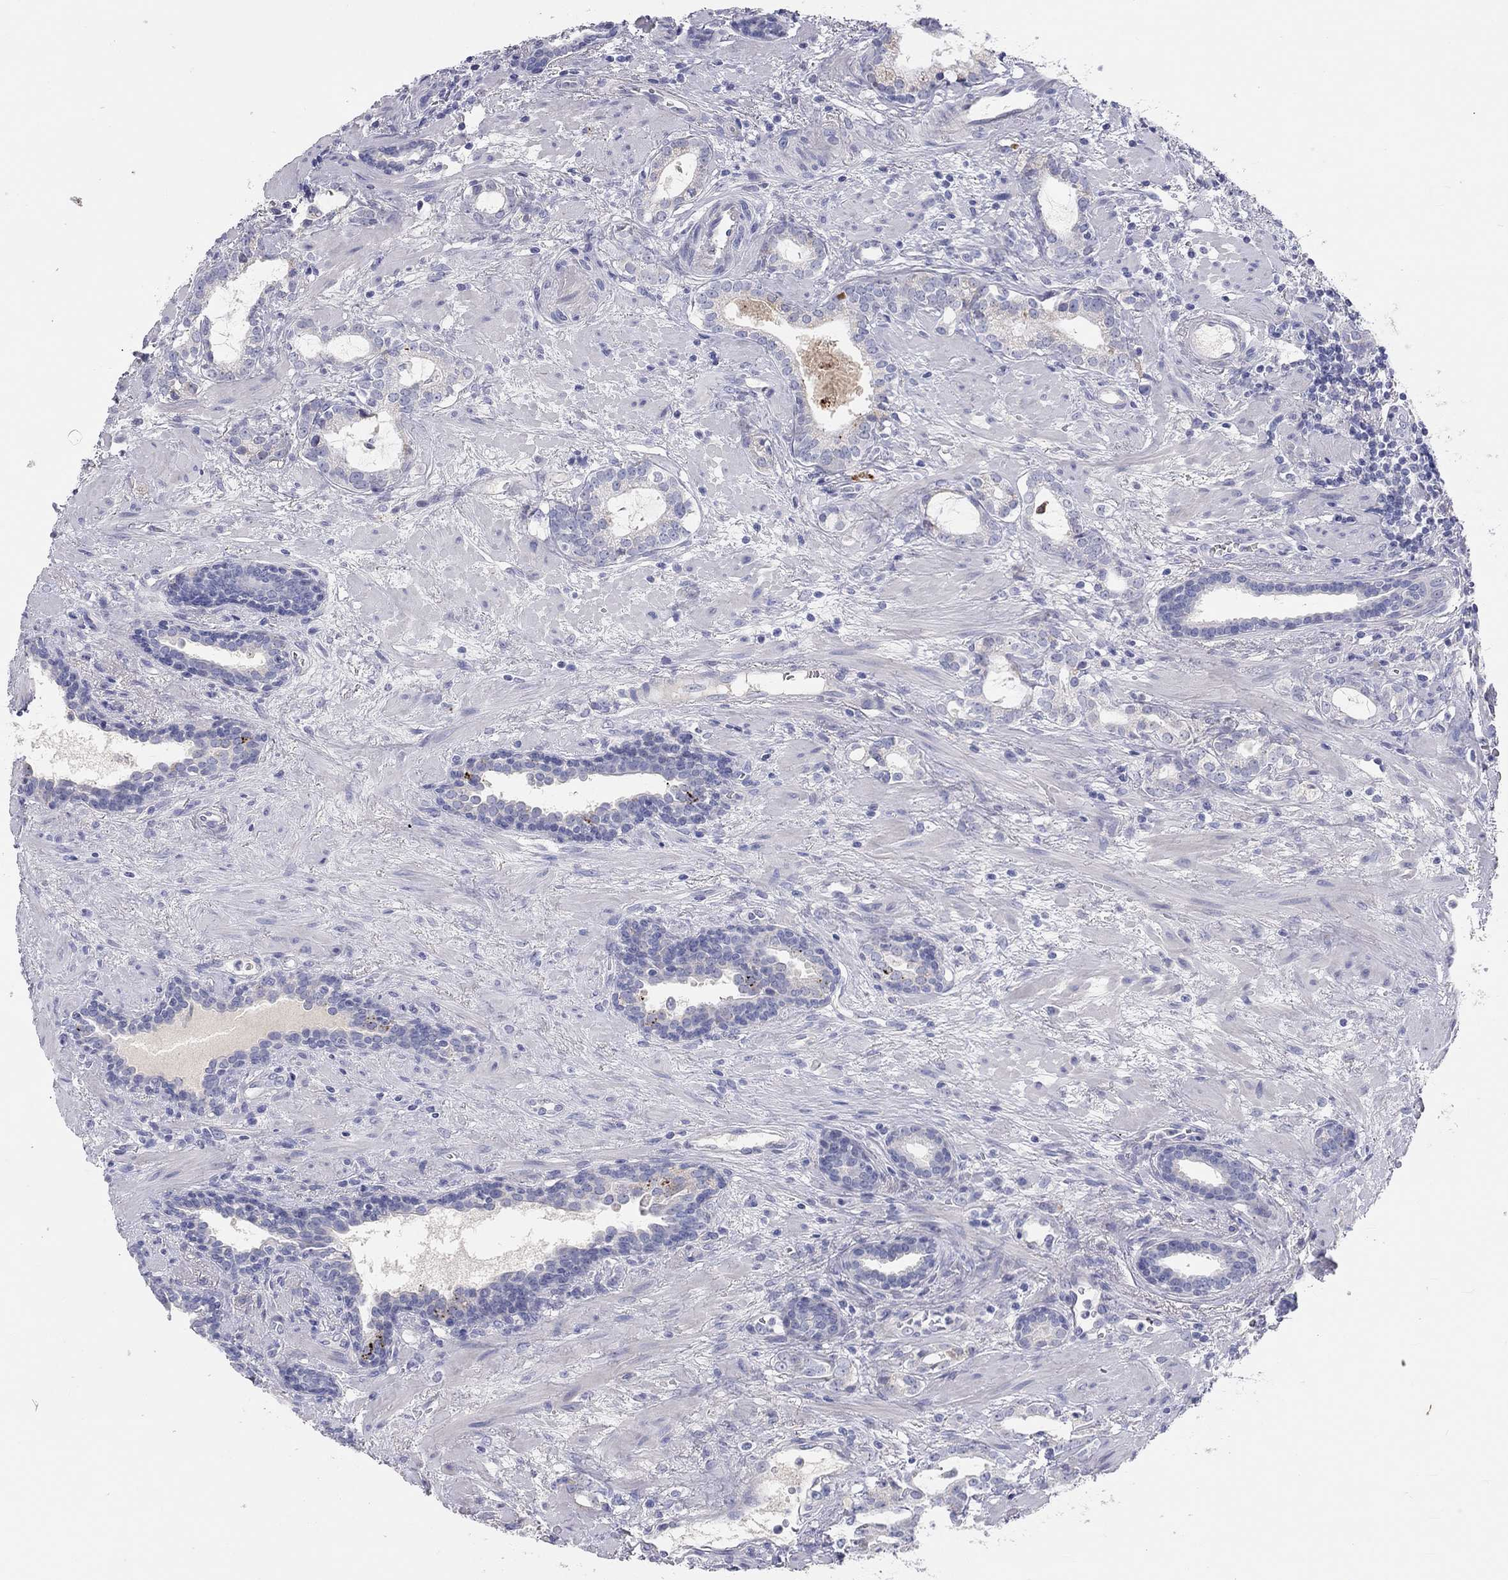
{"staining": {"intensity": "negative", "quantity": "none", "location": "none"}, "tissue": "prostate cancer", "cell_type": "Tumor cells", "image_type": "cancer", "snomed": [{"axis": "morphology", "description": "Adenocarcinoma, NOS"}, {"axis": "topography", "description": "Prostate"}], "caption": "Immunohistochemistry micrograph of adenocarcinoma (prostate) stained for a protein (brown), which demonstrates no expression in tumor cells.", "gene": "ST7L", "patient": {"sex": "male", "age": 66}}